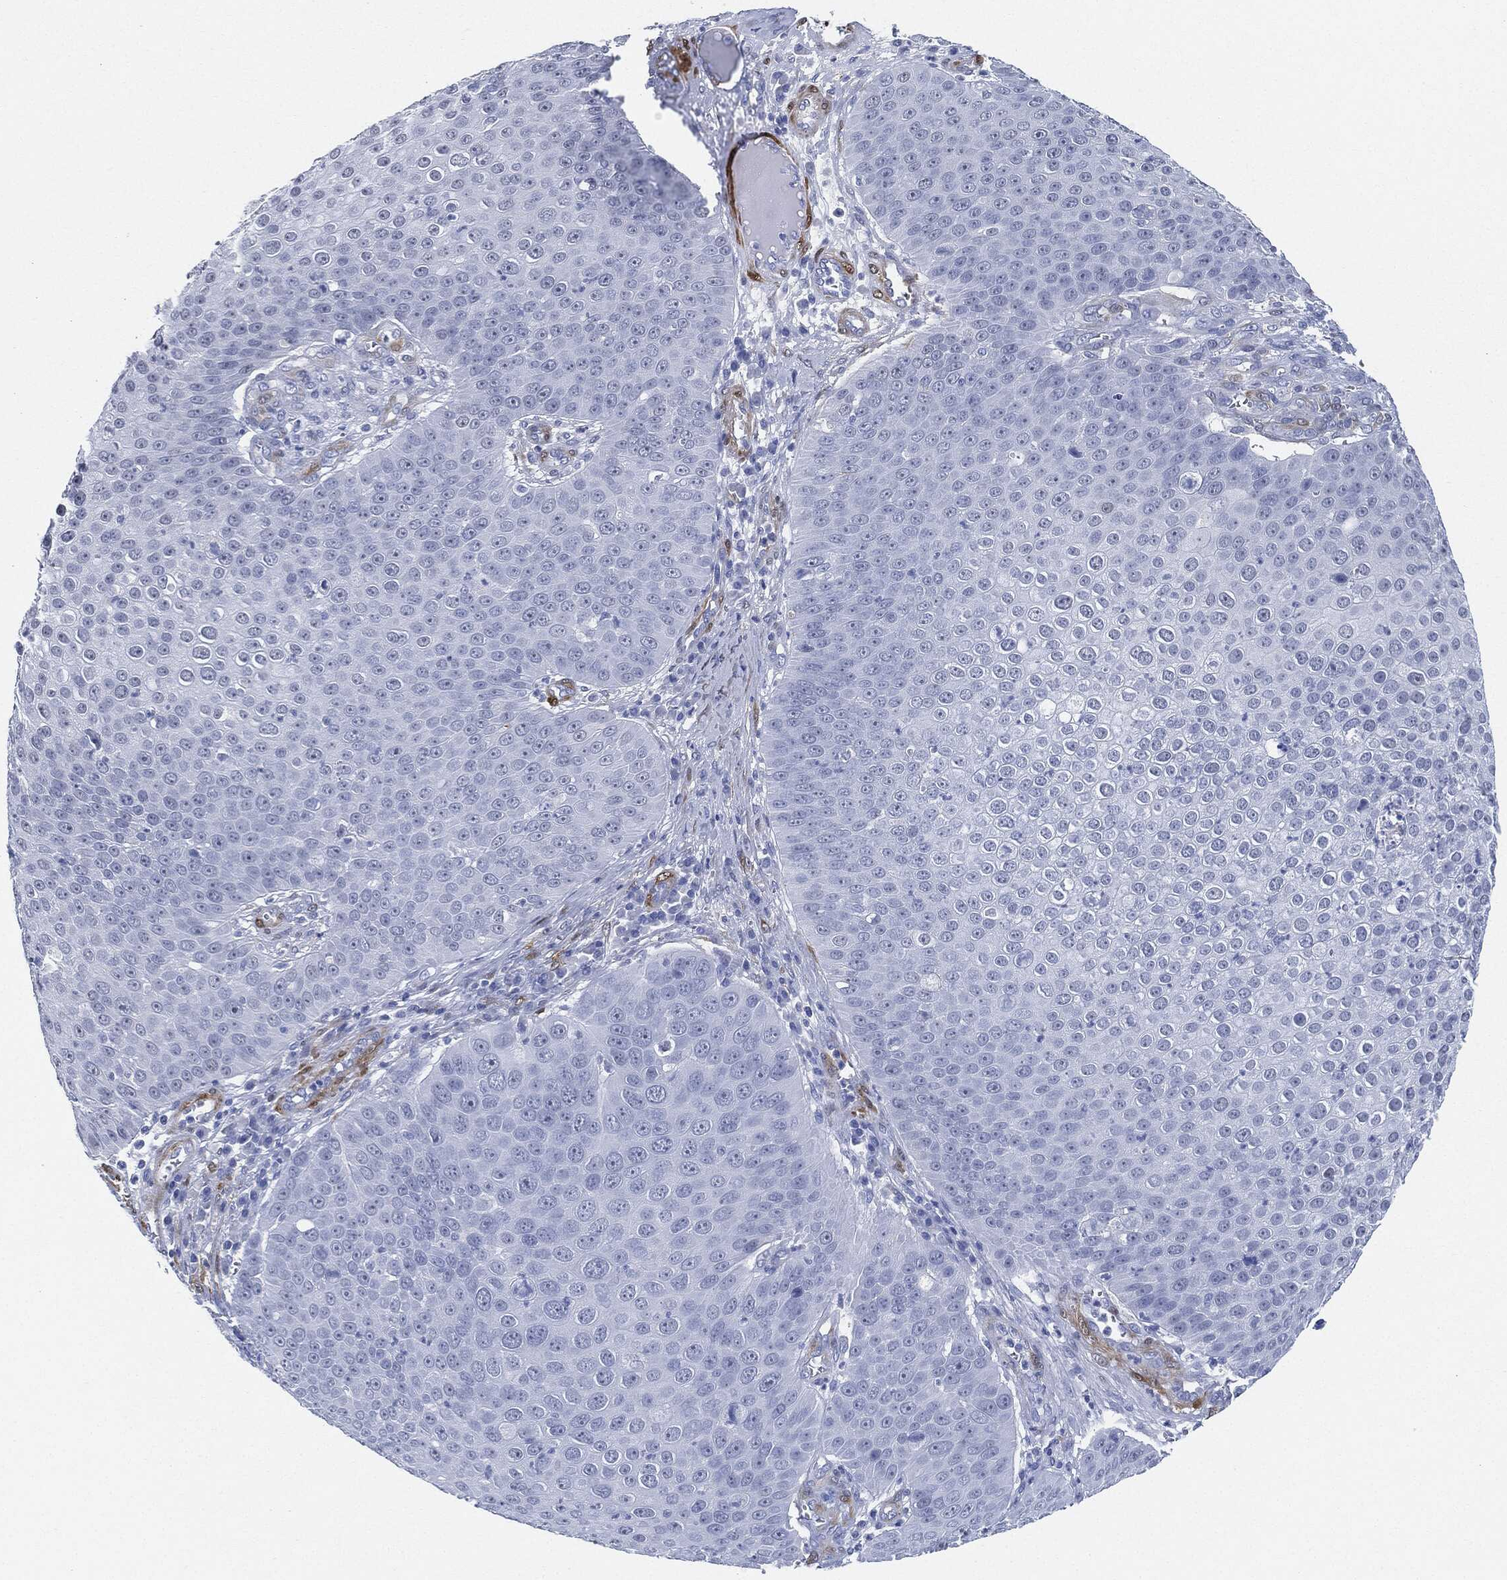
{"staining": {"intensity": "negative", "quantity": "none", "location": "none"}, "tissue": "skin cancer", "cell_type": "Tumor cells", "image_type": "cancer", "snomed": [{"axis": "morphology", "description": "Squamous cell carcinoma, NOS"}, {"axis": "topography", "description": "Skin"}], "caption": "Immunohistochemical staining of skin cancer displays no significant expression in tumor cells.", "gene": "TAGLN", "patient": {"sex": "male", "age": 71}}